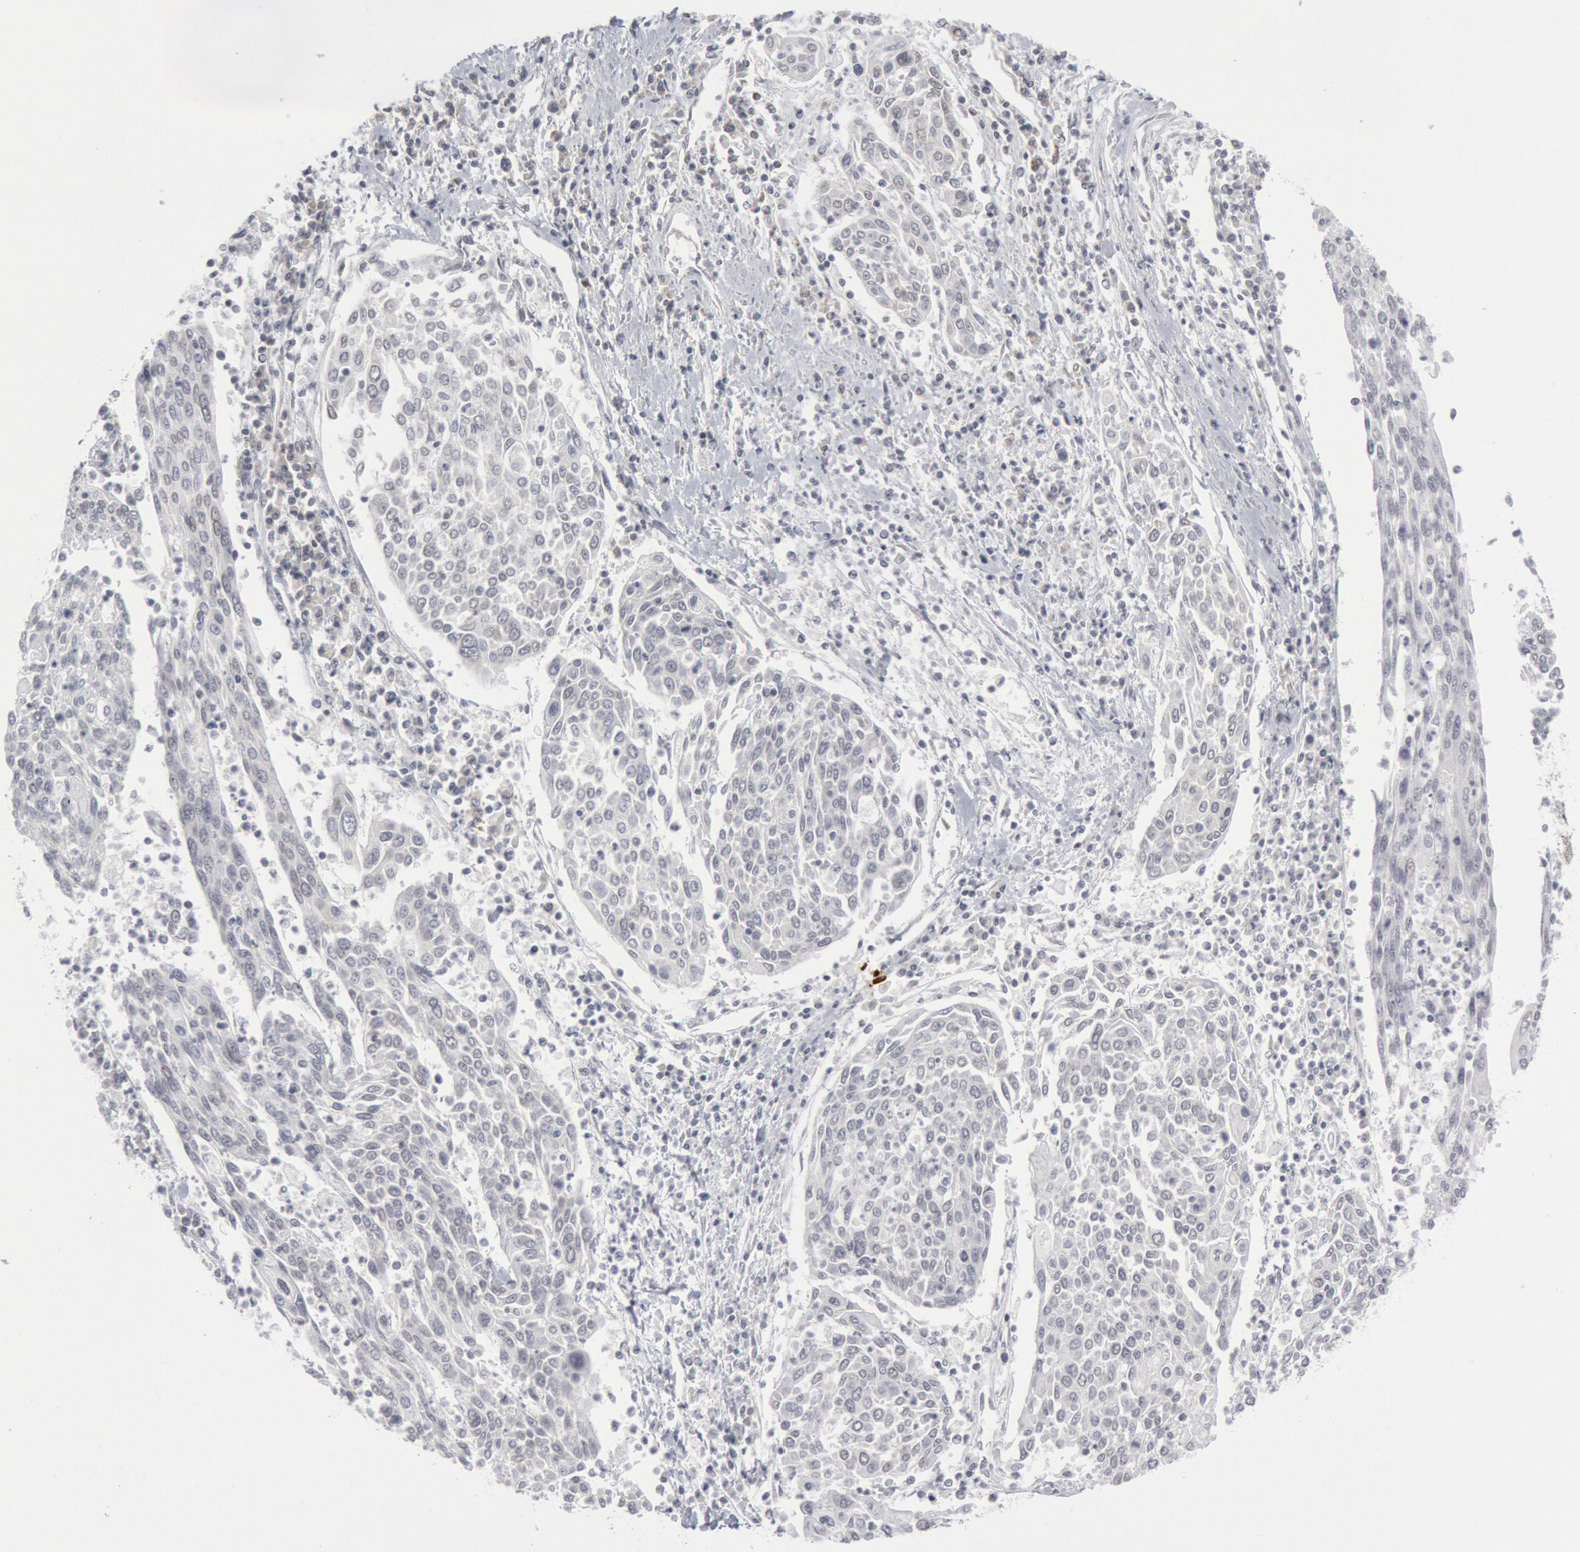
{"staining": {"intensity": "negative", "quantity": "none", "location": "none"}, "tissue": "cervical cancer", "cell_type": "Tumor cells", "image_type": "cancer", "snomed": [{"axis": "morphology", "description": "Squamous cell carcinoma, NOS"}, {"axis": "topography", "description": "Cervix"}], "caption": "Immunohistochemistry (IHC) of human cervical squamous cell carcinoma exhibits no expression in tumor cells.", "gene": "CASP9", "patient": {"sex": "female", "age": 40}}